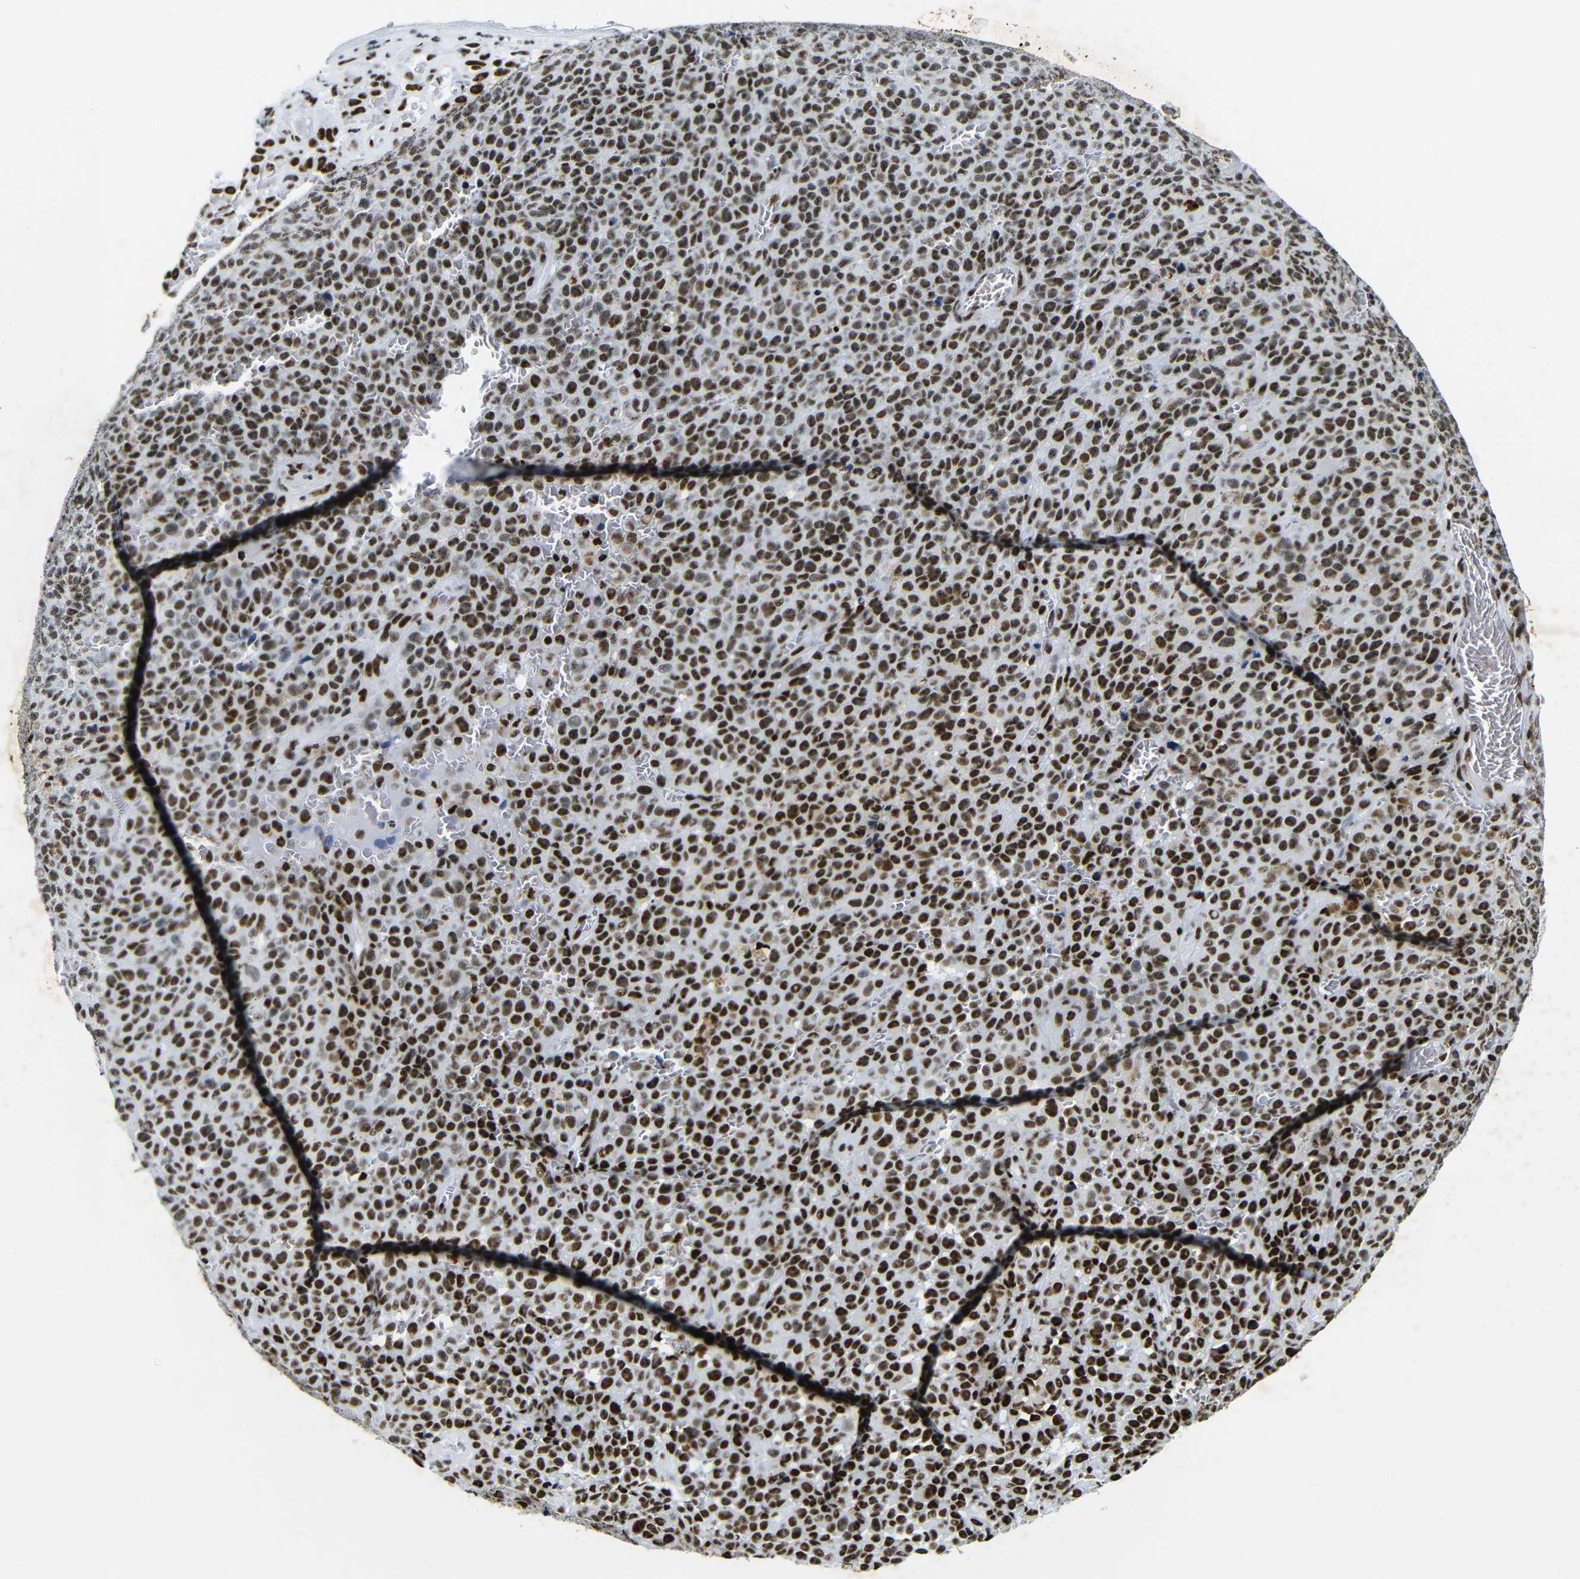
{"staining": {"intensity": "strong", "quantity": ">75%", "location": "nuclear"}, "tissue": "melanoma", "cell_type": "Tumor cells", "image_type": "cancer", "snomed": [{"axis": "morphology", "description": "Malignant melanoma, NOS"}, {"axis": "topography", "description": "Skin"}], "caption": "Protein staining displays strong nuclear expression in about >75% of tumor cells in malignant melanoma. The staining was performed using DAB (3,3'-diaminobenzidine) to visualize the protein expression in brown, while the nuclei were stained in blue with hematoxylin (Magnification: 20x).", "gene": "SRSF1", "patient": {"sex": "female", "age": 82}}